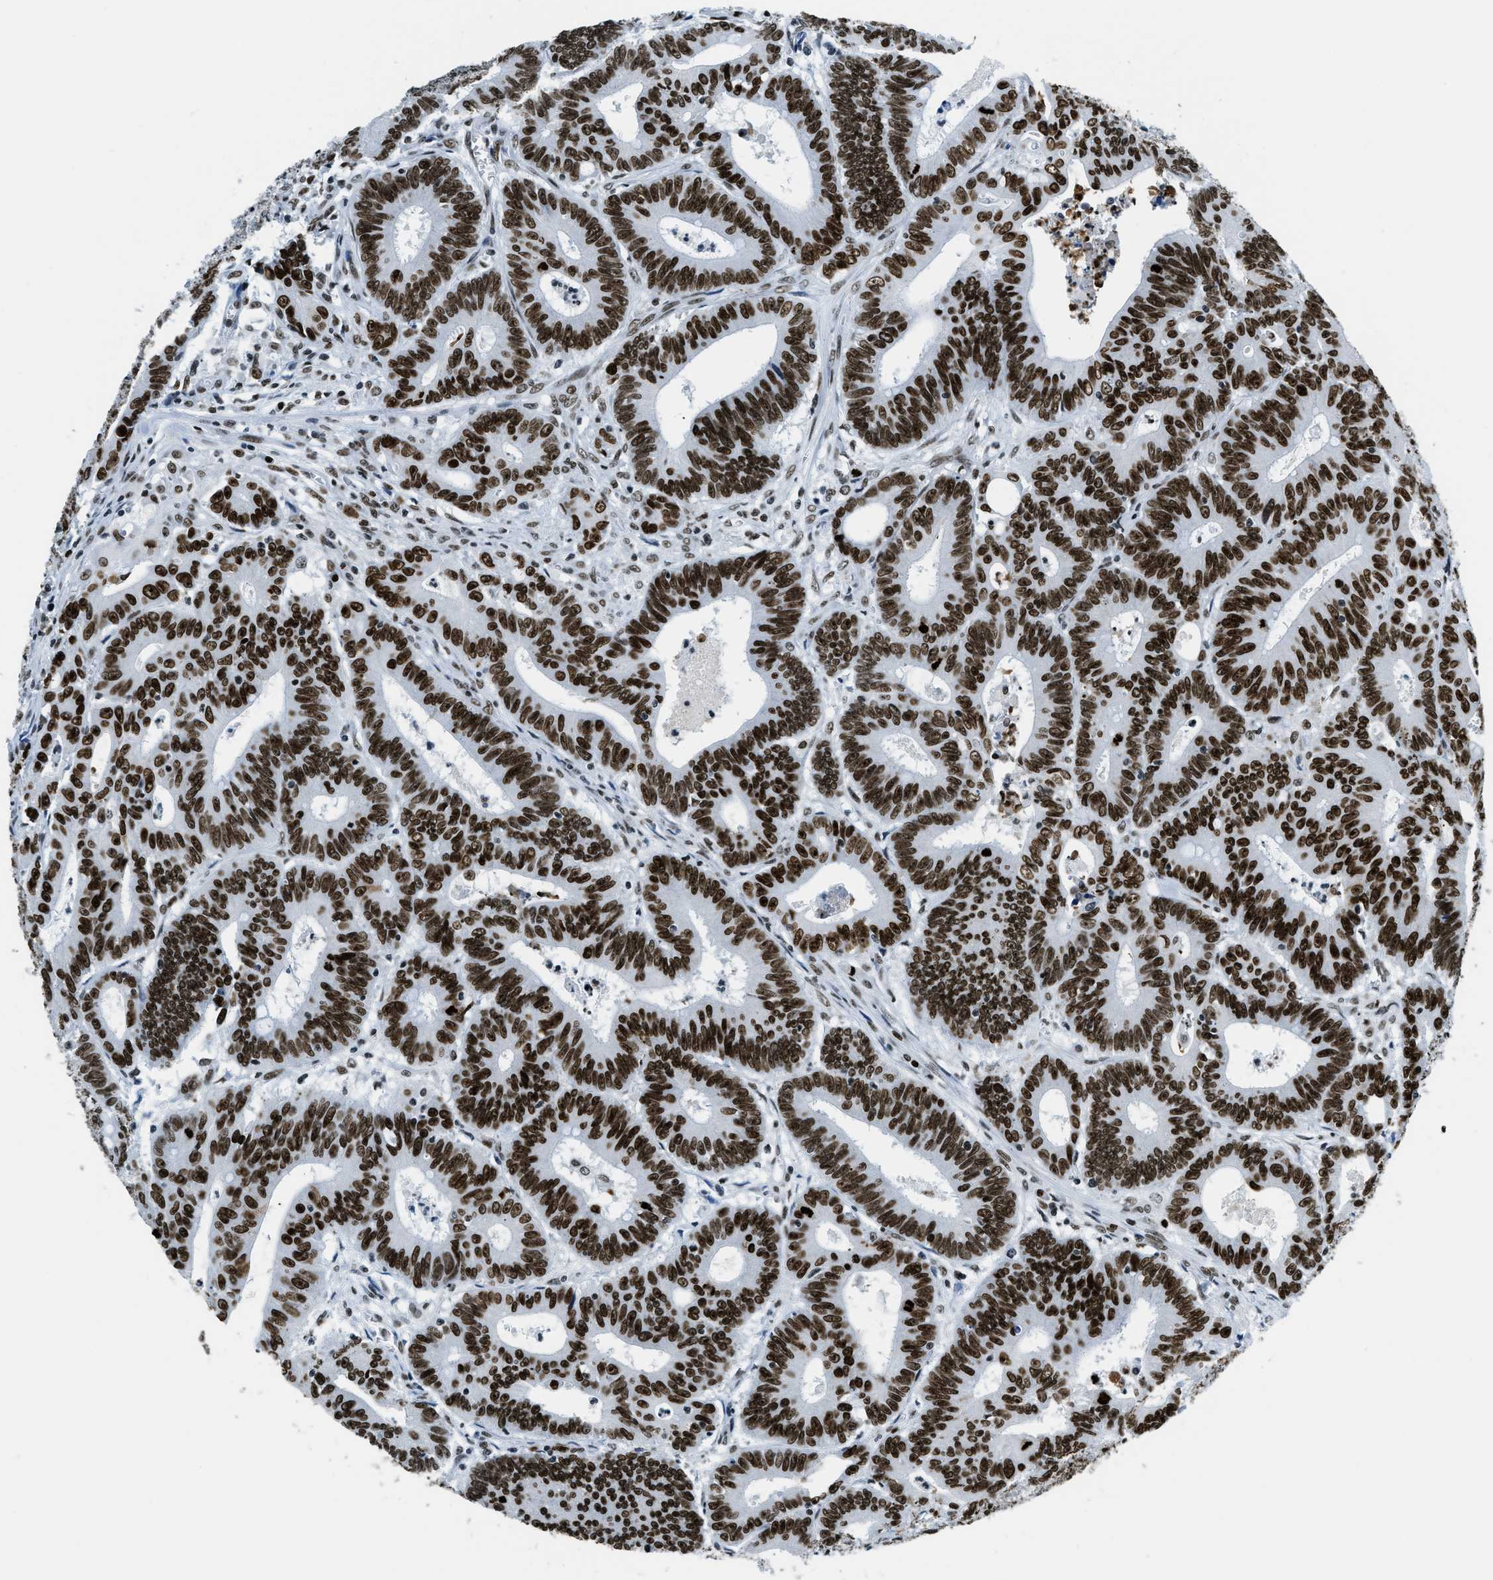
{"staining": {"intensity": "strong", "quantity": ">75%", "location": "nuclear"}, "tissue": "colorectal cancer", "cell_type": "Tumor cells", "image_type": "cancer", "snomed": [{"axis": "morphology", "description": "Adenocarcinoma, NOS"}, {"axis": "topography", "description": "Colon"}], "caption": "Protein expression analysis of colorectal cancer shows strong nuclear staining in approximately >75% of tumor cells.", "gene": "TOP1", "patient": {"sex": "male", "age": 45}}